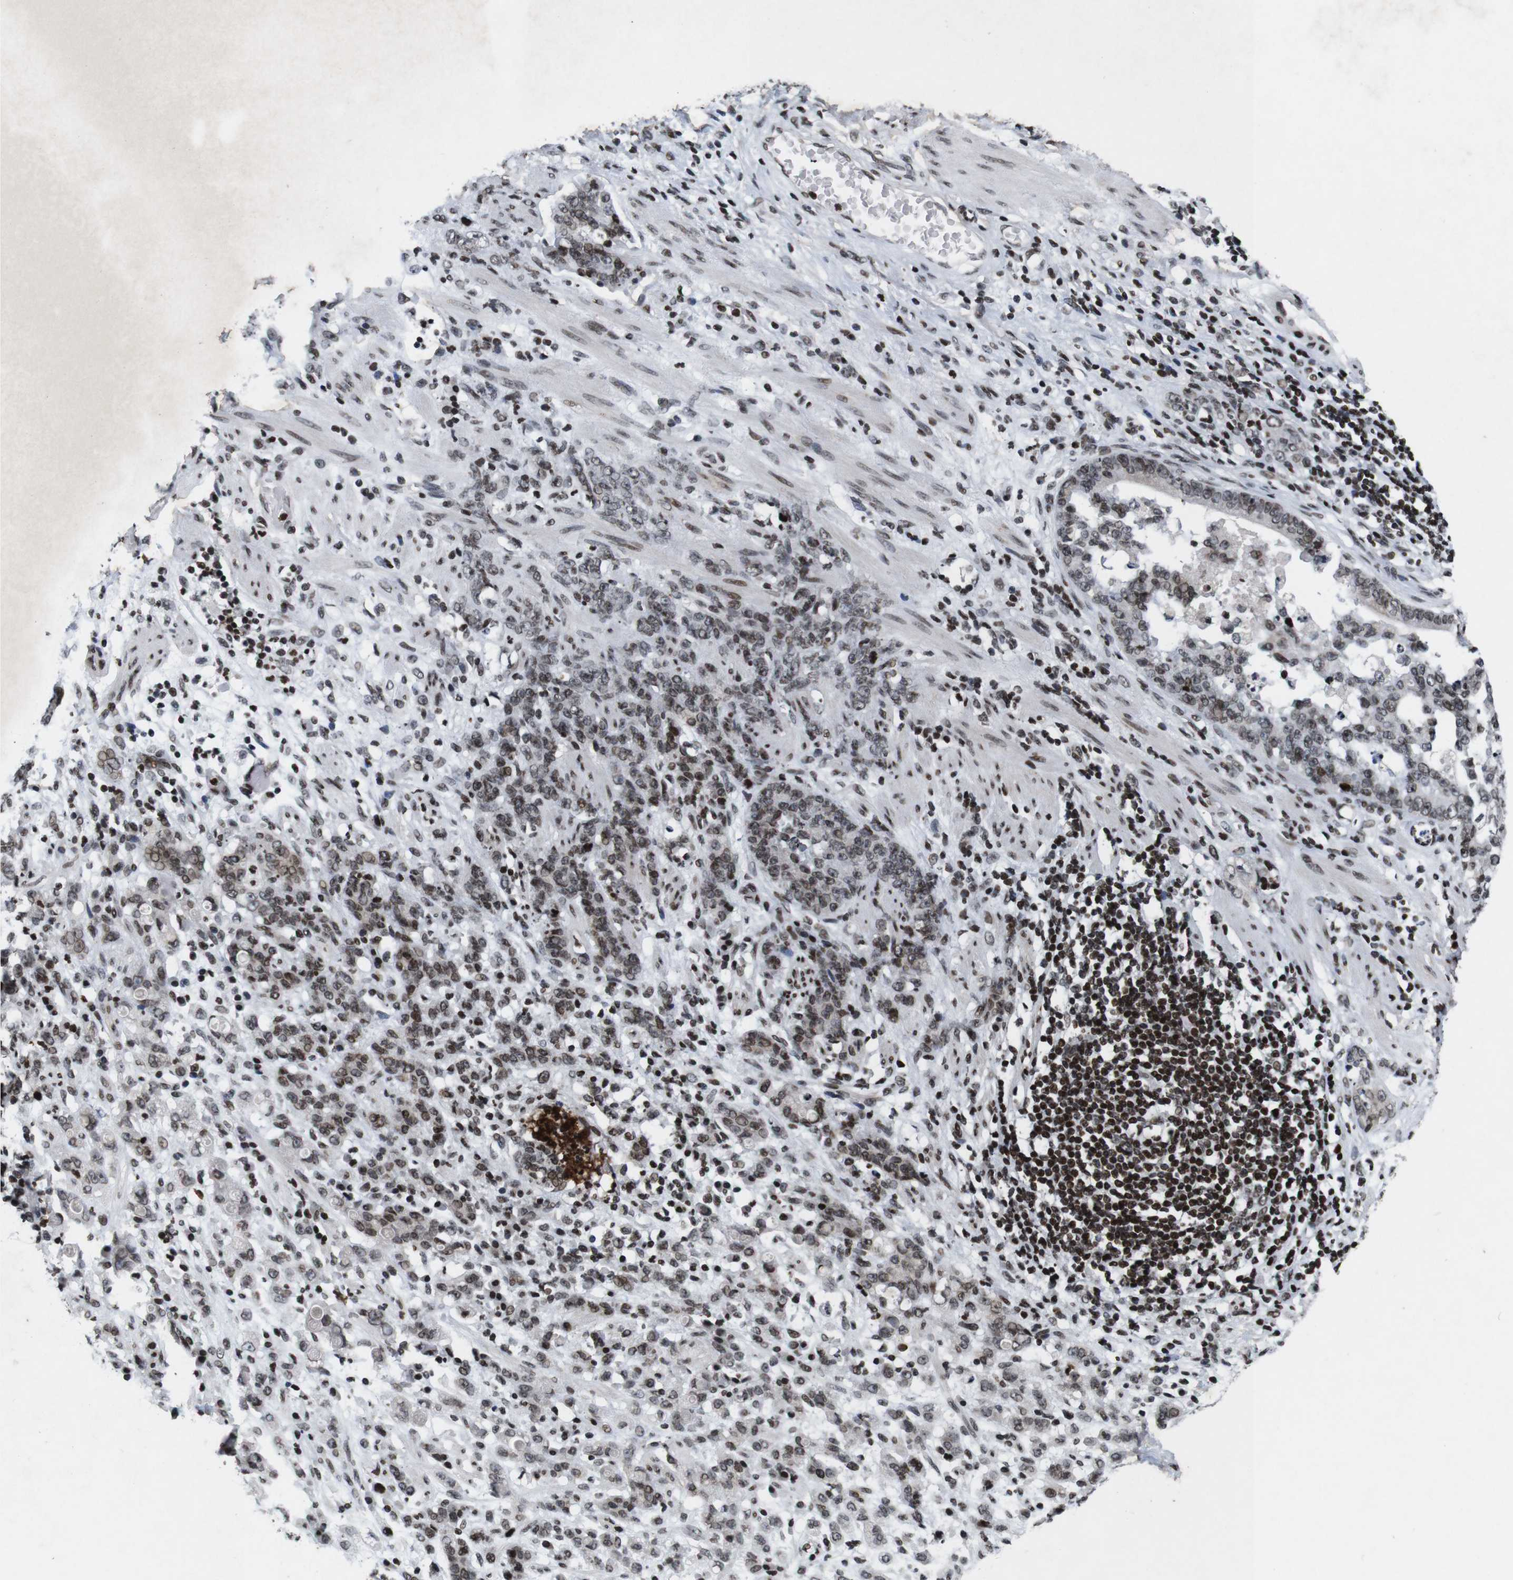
{"staining": {"intensity": "weak", "quantity": ">75%", "location": "nuclear"}, "tissue": "stomach cancer", "cell_type": "Tumor cells", "image_type": "cancer", "snomed": [{"axis": "morphology", "description": "Adenocarcinoma, NOS"}, {"axis": "topography", "description": "Stomach, lower"}], "caption": "A low amount of weak nuclear positivity is present in about >75% of tumor cells in stomach cancer tissue.", "gene": "MAGEH1", "patient": {"sex": "male", "age": 88}}